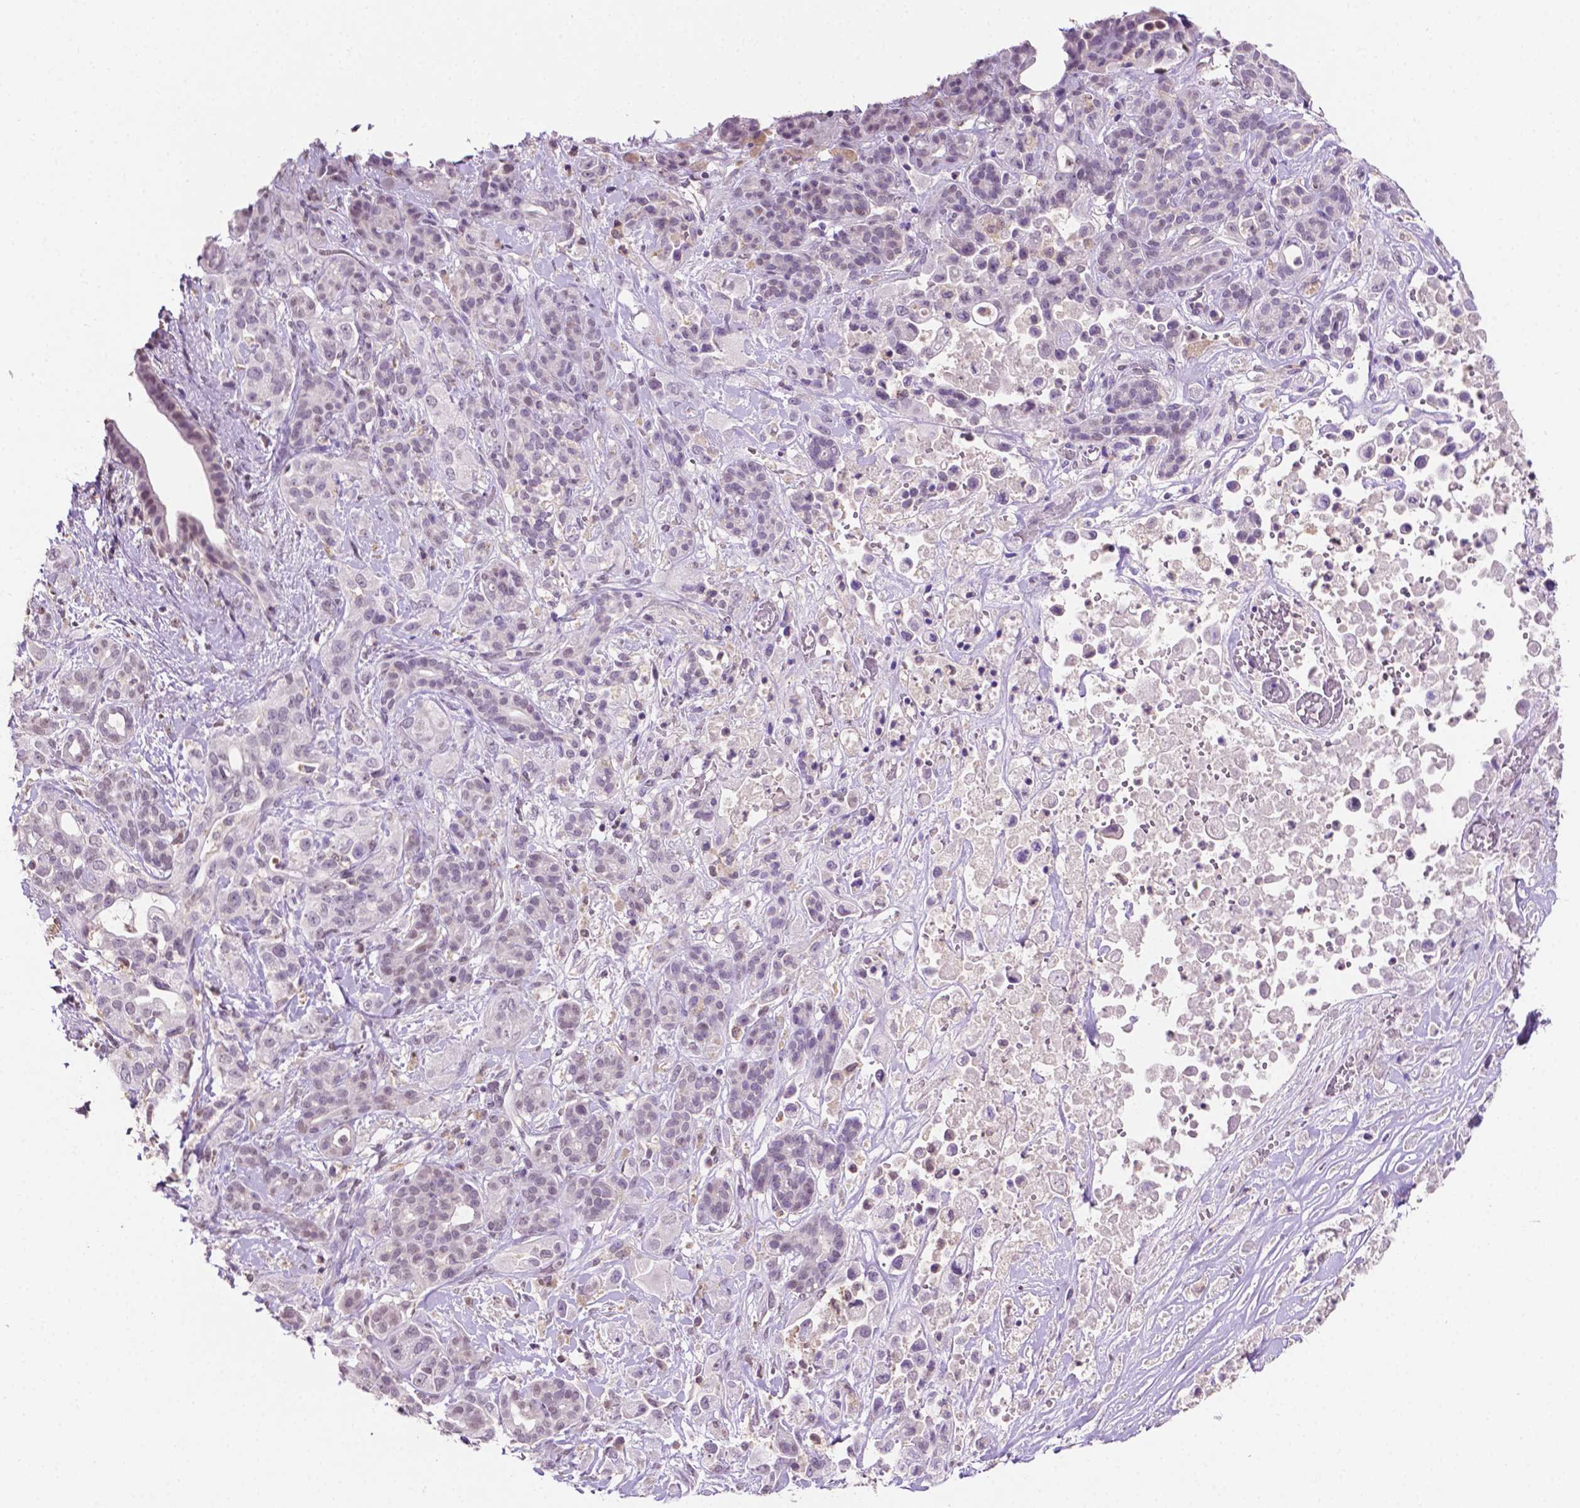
{"staining": {"intensity": "negative", "quantity": "none", "location": "none"}, "tissue": "pancreatic cancer", "cell_type": "Tumor cells", "image_type": "cancer", "snomed": [{"axis": "morphology", "description": "Adenocarcinoma, NOS"}, {"axis": "topography", "description": "Pancreas"}], "caption": "This image is of pancreatic adenocarcinoma stained with immunohistochemistry to label a protein in brown with the nuclei are counter-stained blue. There is no positivity in tumor cells.", "gene": "PTPN6", "patient": {"sex": "male", "age": 44}}